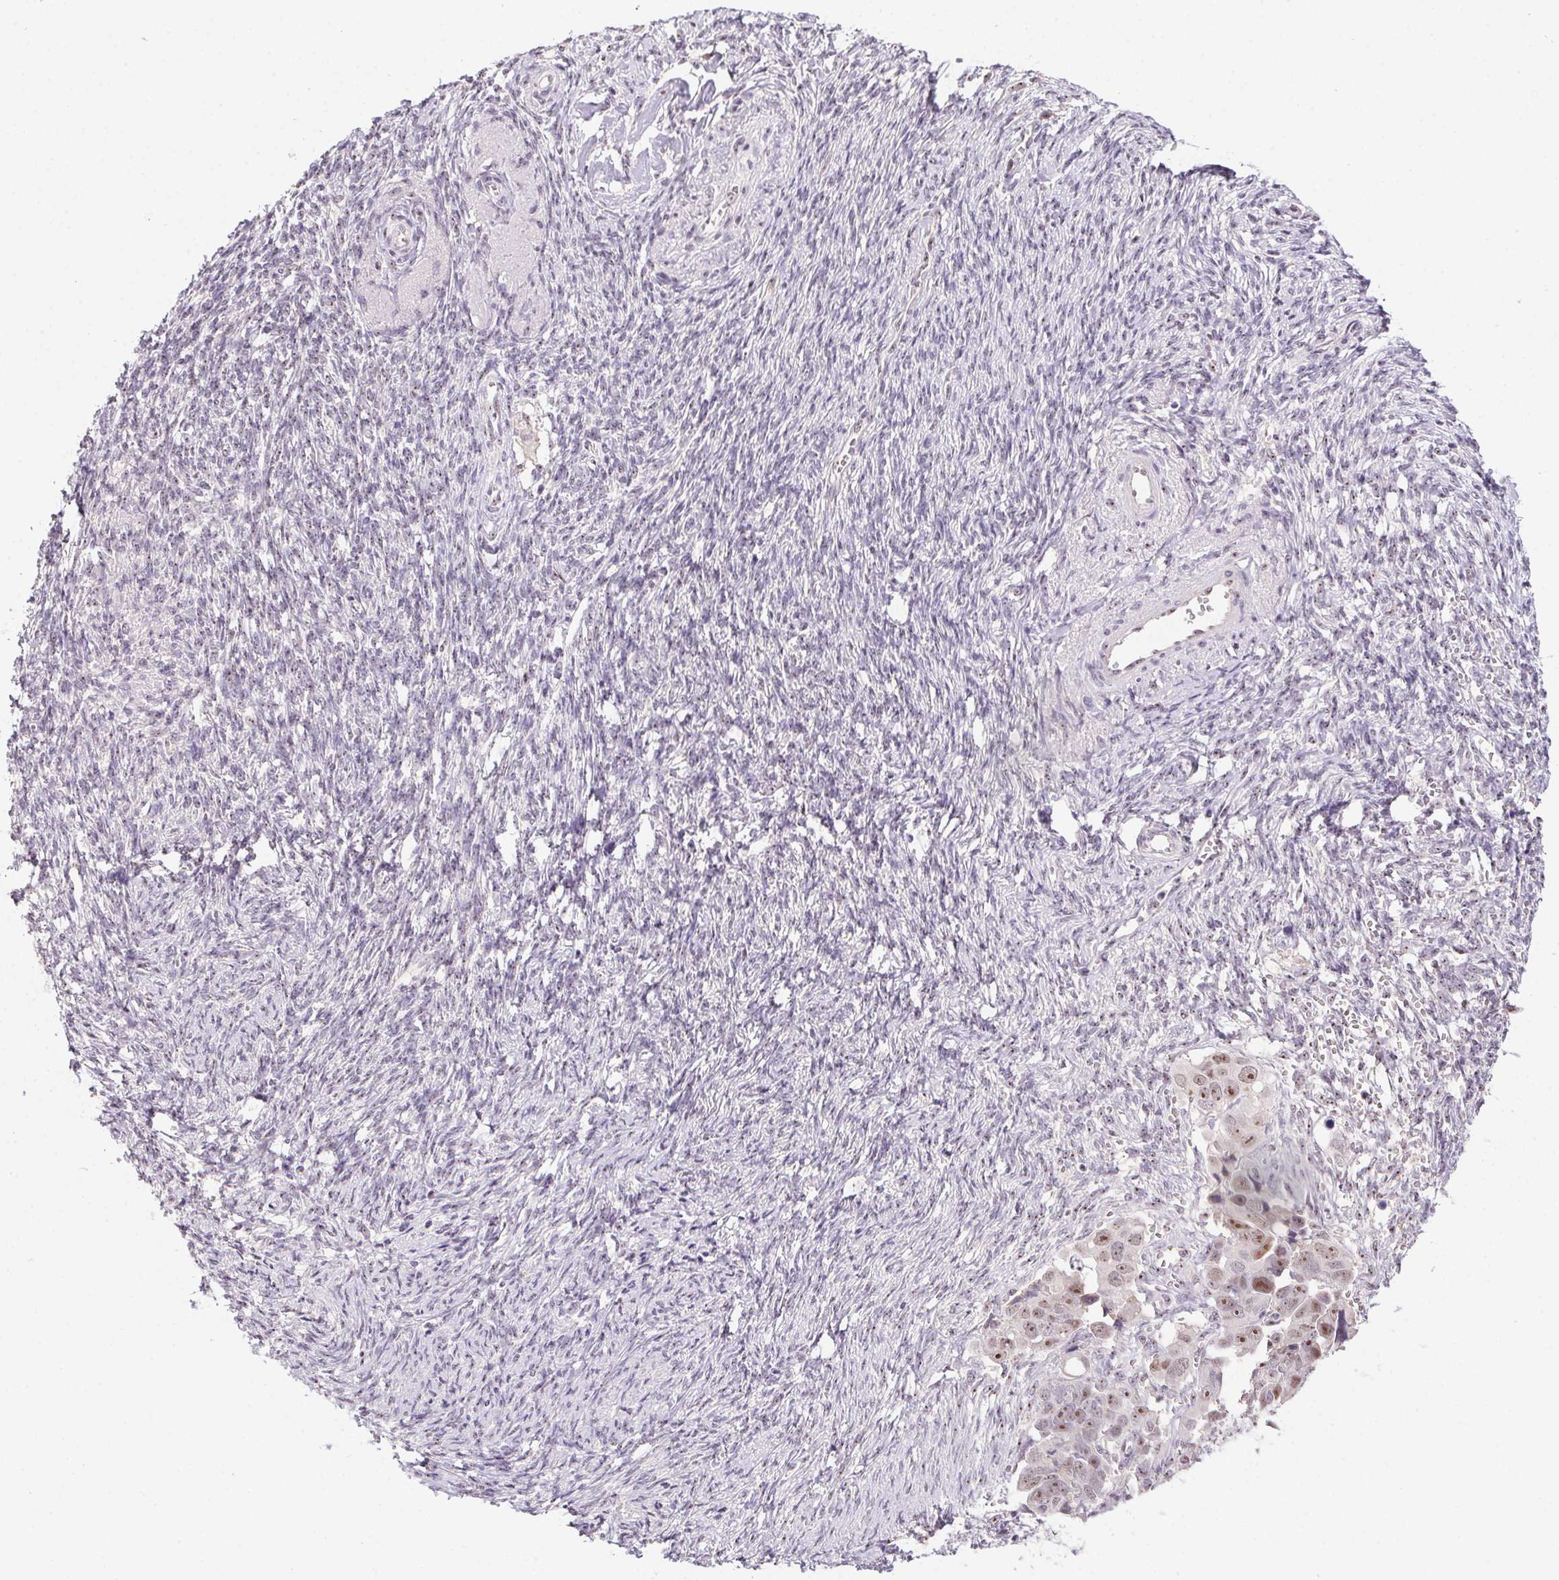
{"staining": {"intensity": "moderate", "quantity": "25%-75%", "location": "nuclear"}, "tissue": "ovarian cancer", "cell_type": "Tumor cells", "image_type": "cancer", "snomed": [{"axis": "morphology", "description": "Cystadenocarcinoma, serous, NOS"}, {"axis": "topography", "description": "Ovary"}], "caption": "Immunohistochemical staining of ovarian serous cystadenocarcinoma exhibits moderate nuclear protein staining in about 25%-75% of tumor cells. Nuclei are stained in blue.", "gene": "BATF2", "patient": {"sex": "female", "age": 59}}